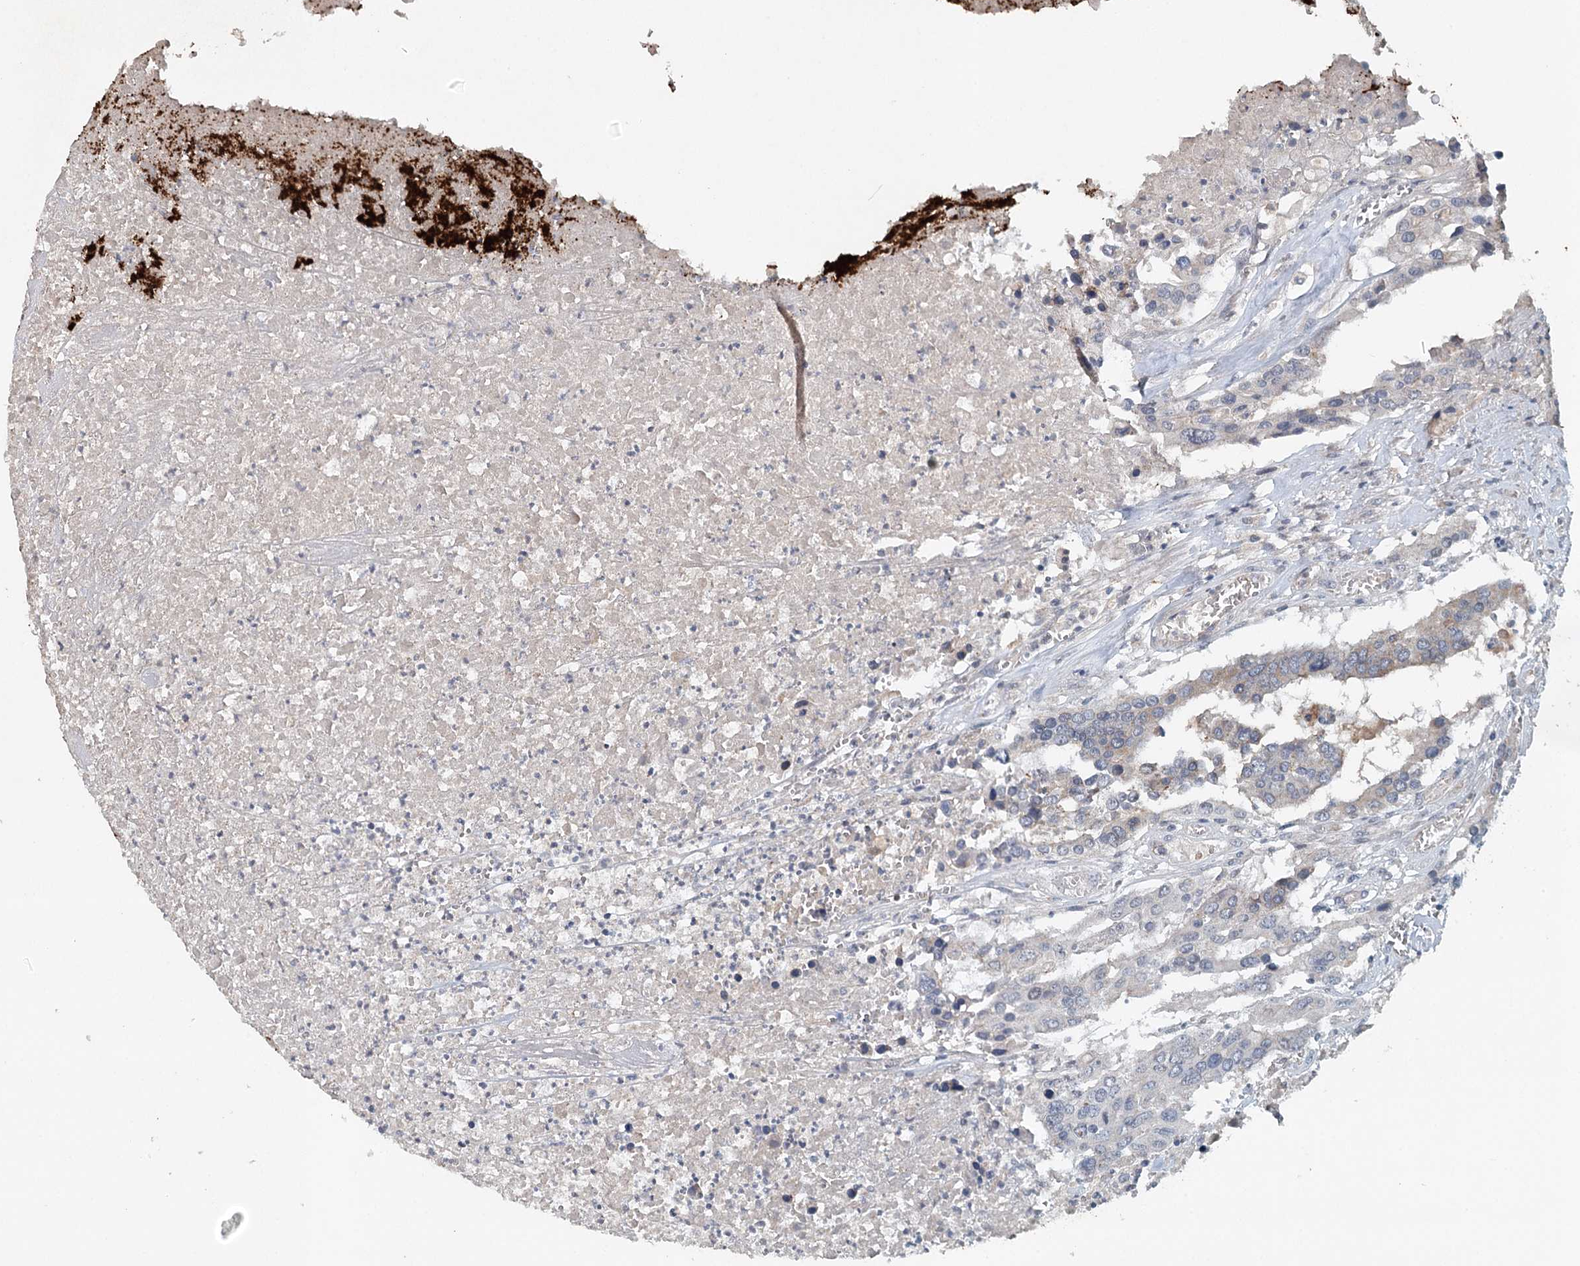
{"staining": {"intensity": "weak", "quantity": "<25%", "location": "cytoplasmic/membranous"}, "tissue": "colorectal cancer", "cell_type": "Tumor cells", "image_type": "cancer", "snomed": [{"axis": "morphology", "description": "Adenocarcinoma, NOS"}, {"axis": "topography", "description": "Colon"}], "caption": "IHC image of adenocarcinoma (colorectal) stained for a protein (brown), which reveals no positivity in tumor cells.", "gene": "SYNPO", "patient": {"sex": "male", "age": 77}}